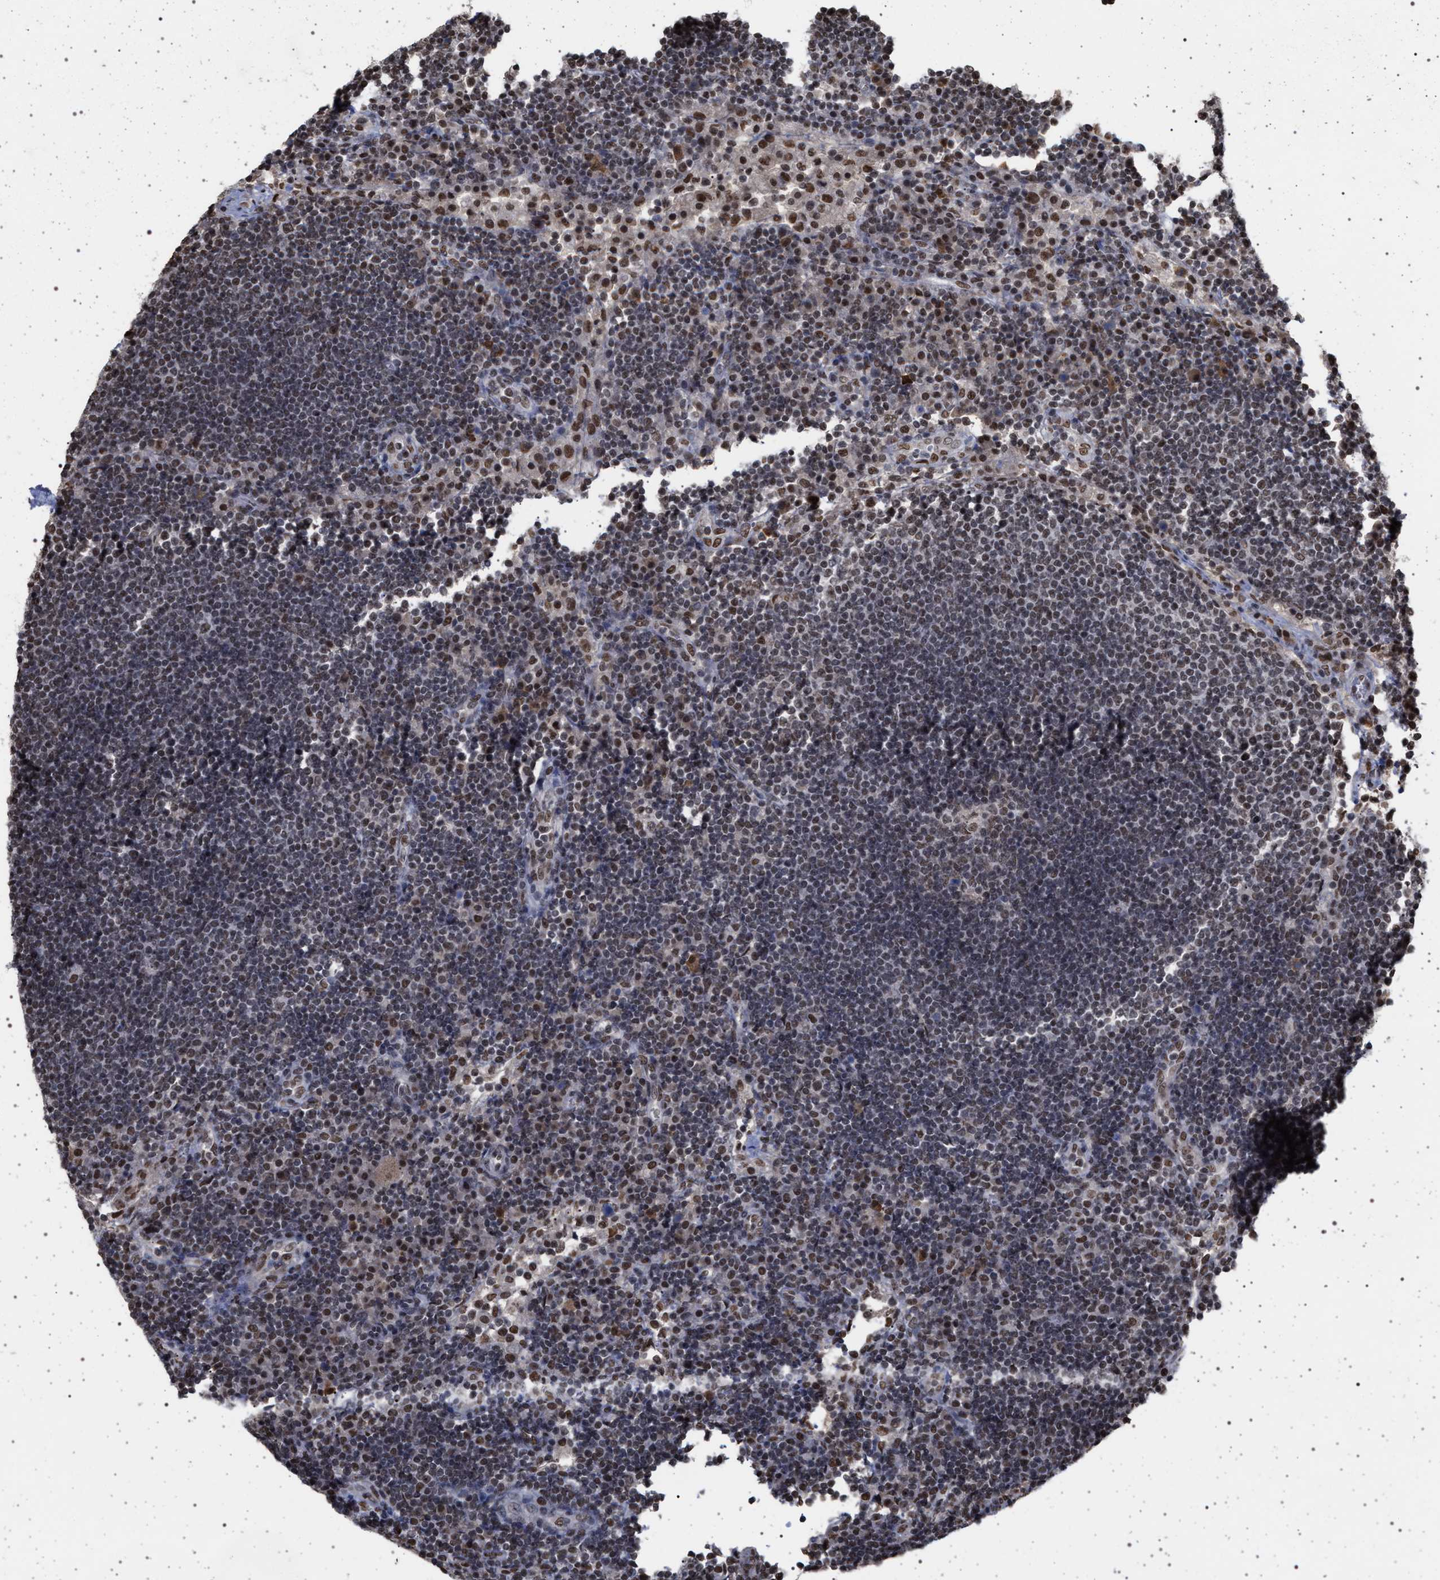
{"staining": {"intensity": "moderate", "quantity": "25%-75%", "location": "nuclear"}, "tissue": "lymph node", "cell_type": "Germinal center cells", "image_type": "normal", "snomed": [{"axis": "morphology", "description": "Normal tissue, NOS"}, {"axis": "topography", "description": "Lymph node"}], "caption": "Germinal center cells show moderate nuclear staining in about 25%-75% of cells in unremarkable lymph node. (Stains: DAB (3,3'-diaminobenzidine) in brown, nuclei in blue, Microscopy: brightfield microscopy at high magnification).", "gene": "PHF12", "patient": {"sex": "female", "age": 53}}